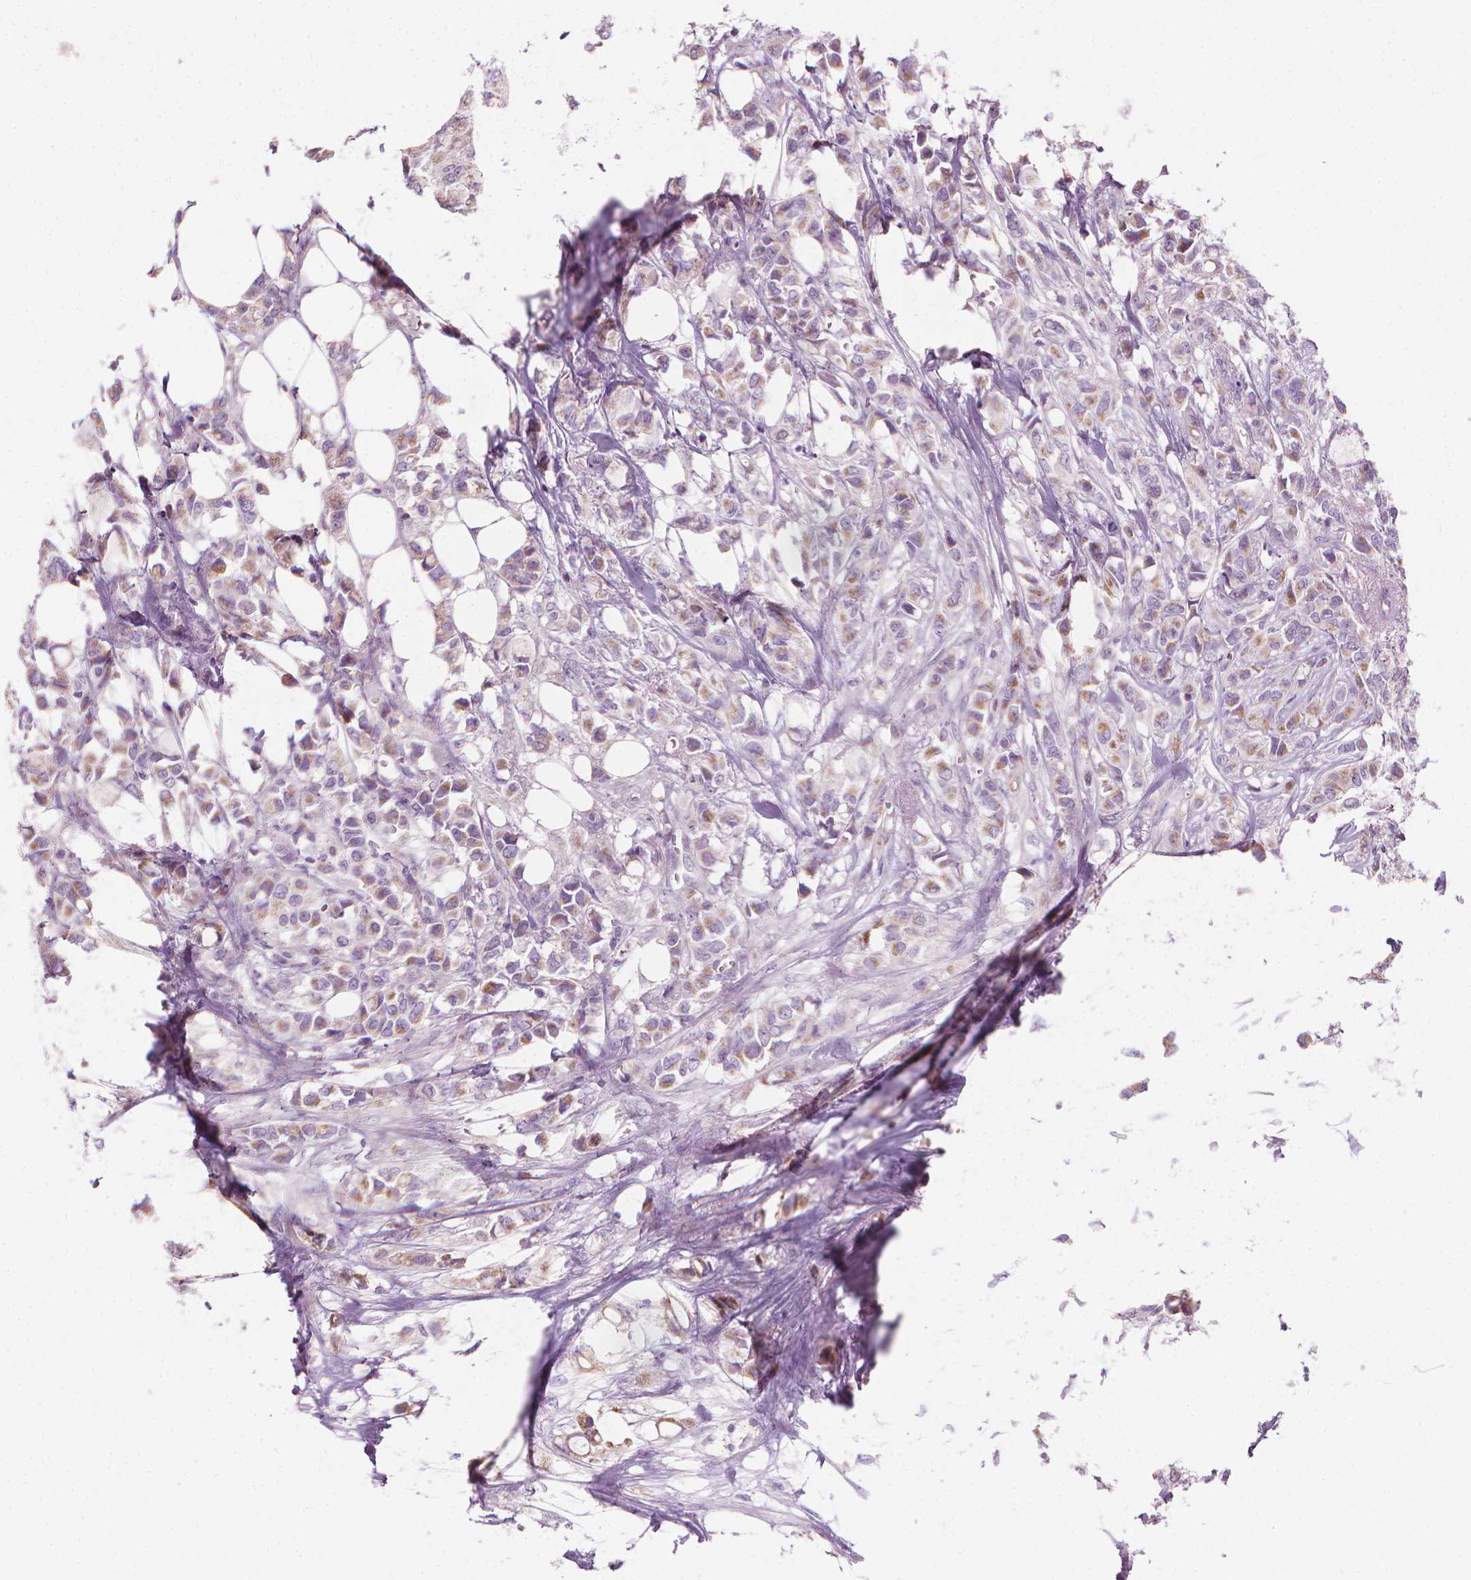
{"staining": {"intensity": "weak", "quantity": "25%-75%", "location": "cytoplasmic/membranous"}, "tissue": "breast cancer", "cell_type": "Tumor cells", "image_type": "cancer", "snomed": [{"axis": "morphology", "description": "Duct carcinoma"}, {"axis": "topography", "description": "Breast"}], "caption": "Immunohistochemistry of human breast cancer demonstrates low levels of weak cytoplasmic/membranous positivity in approximately 25%-75% of tumor cells.", "gene": "CFAP126", "patient": {"sex": "female", "age": 85}}